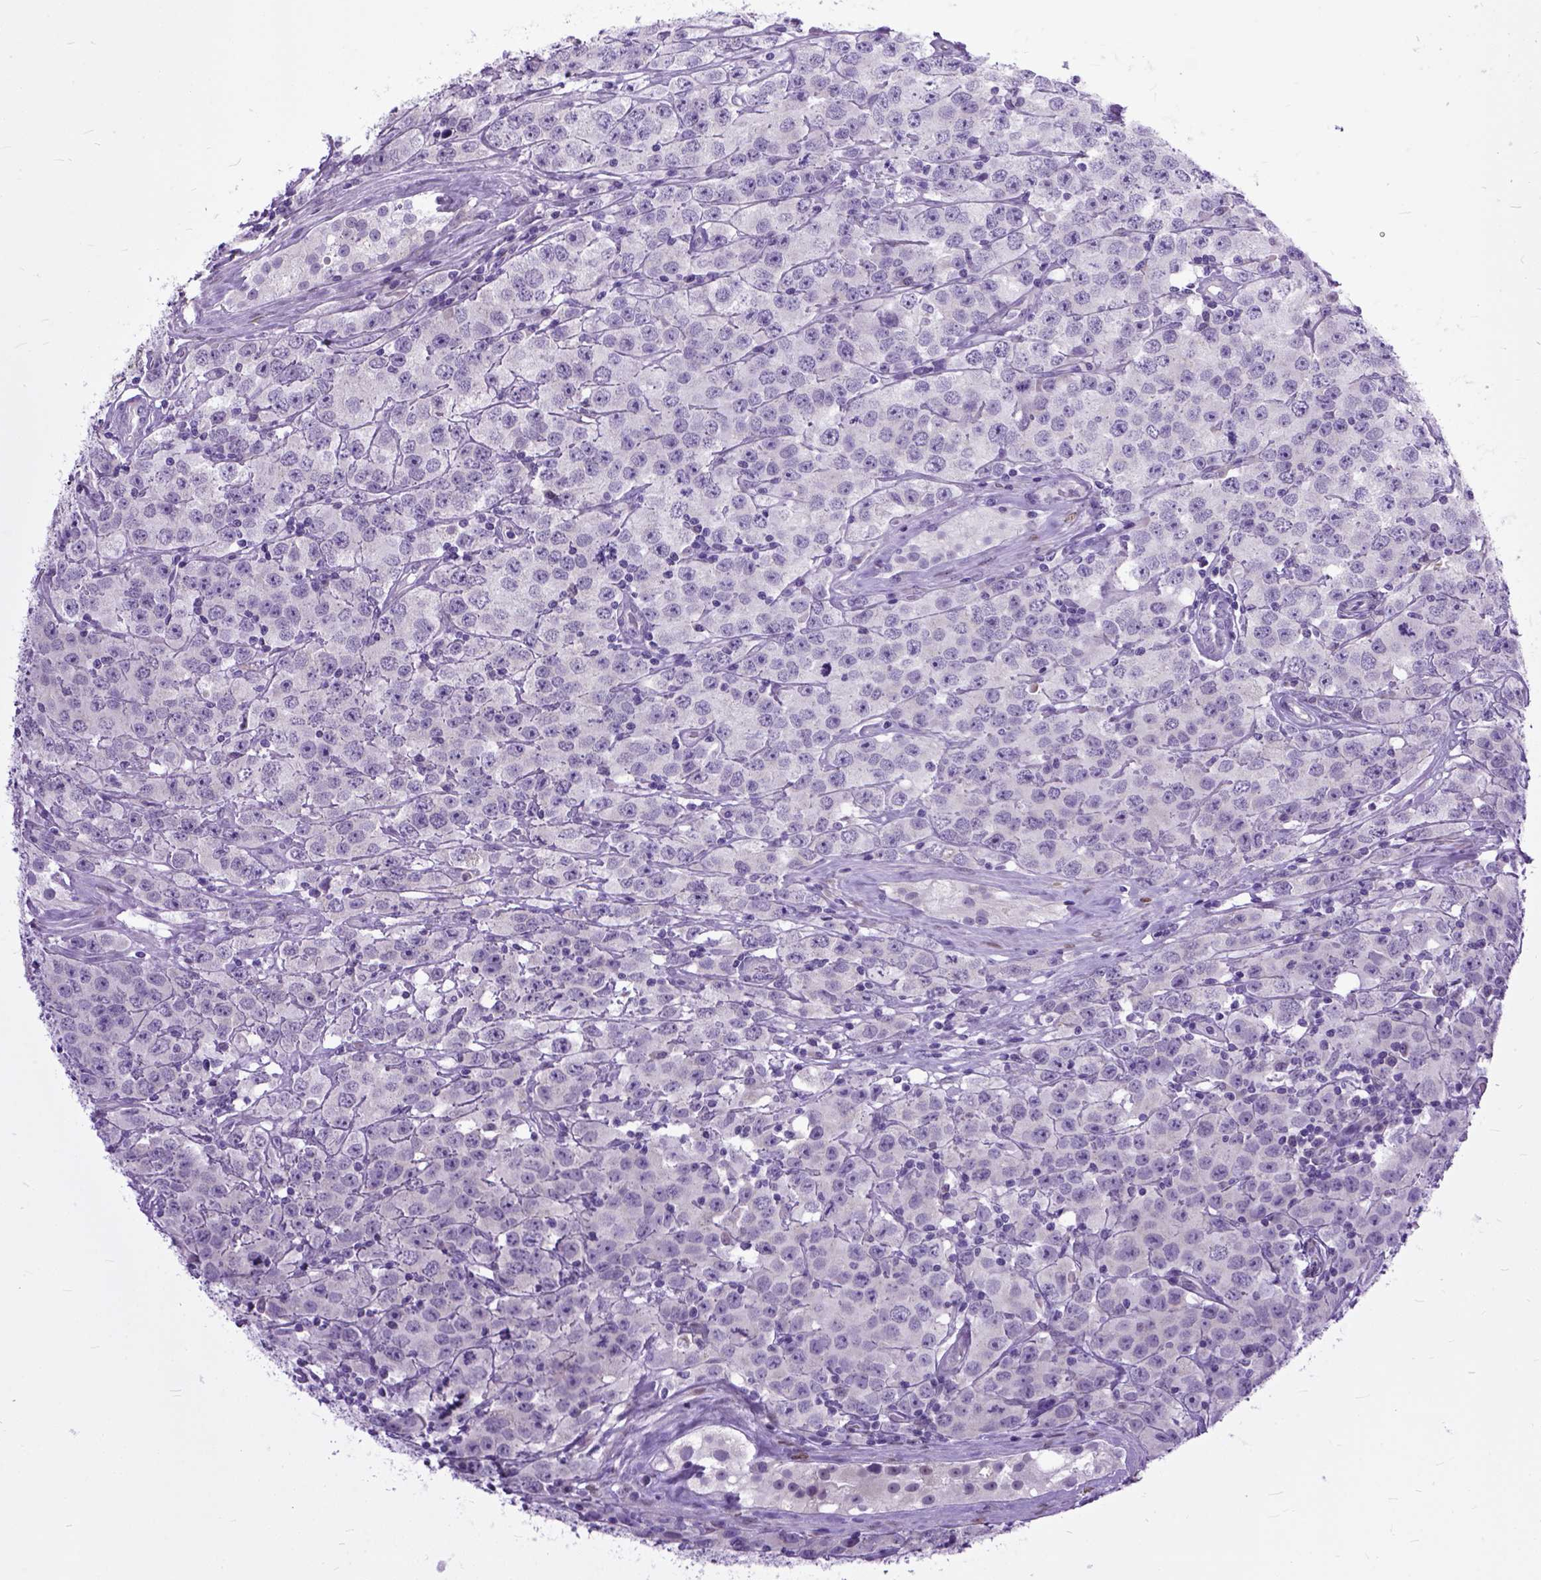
{"staining": {"intensity": "negative", "quantity": "none", "location": "none"}, "tissue": "testis cancer", "cell_type": "Tumor cells", "image_type": "cancer", "snomed": [{"axis": "morphology", "description": "Seminoma, NOS"}, {"axis": "topography", "description": "Testis"}], "caption": "Immunohistochemistry of human seminoma (testis) reveals no staining in tumor cells. (Immunohistochemistry (ihc), brightfield microscopy, high magnification).", "gene": "TCEAL7", "patient": {"sex": "male", "age": 52}}